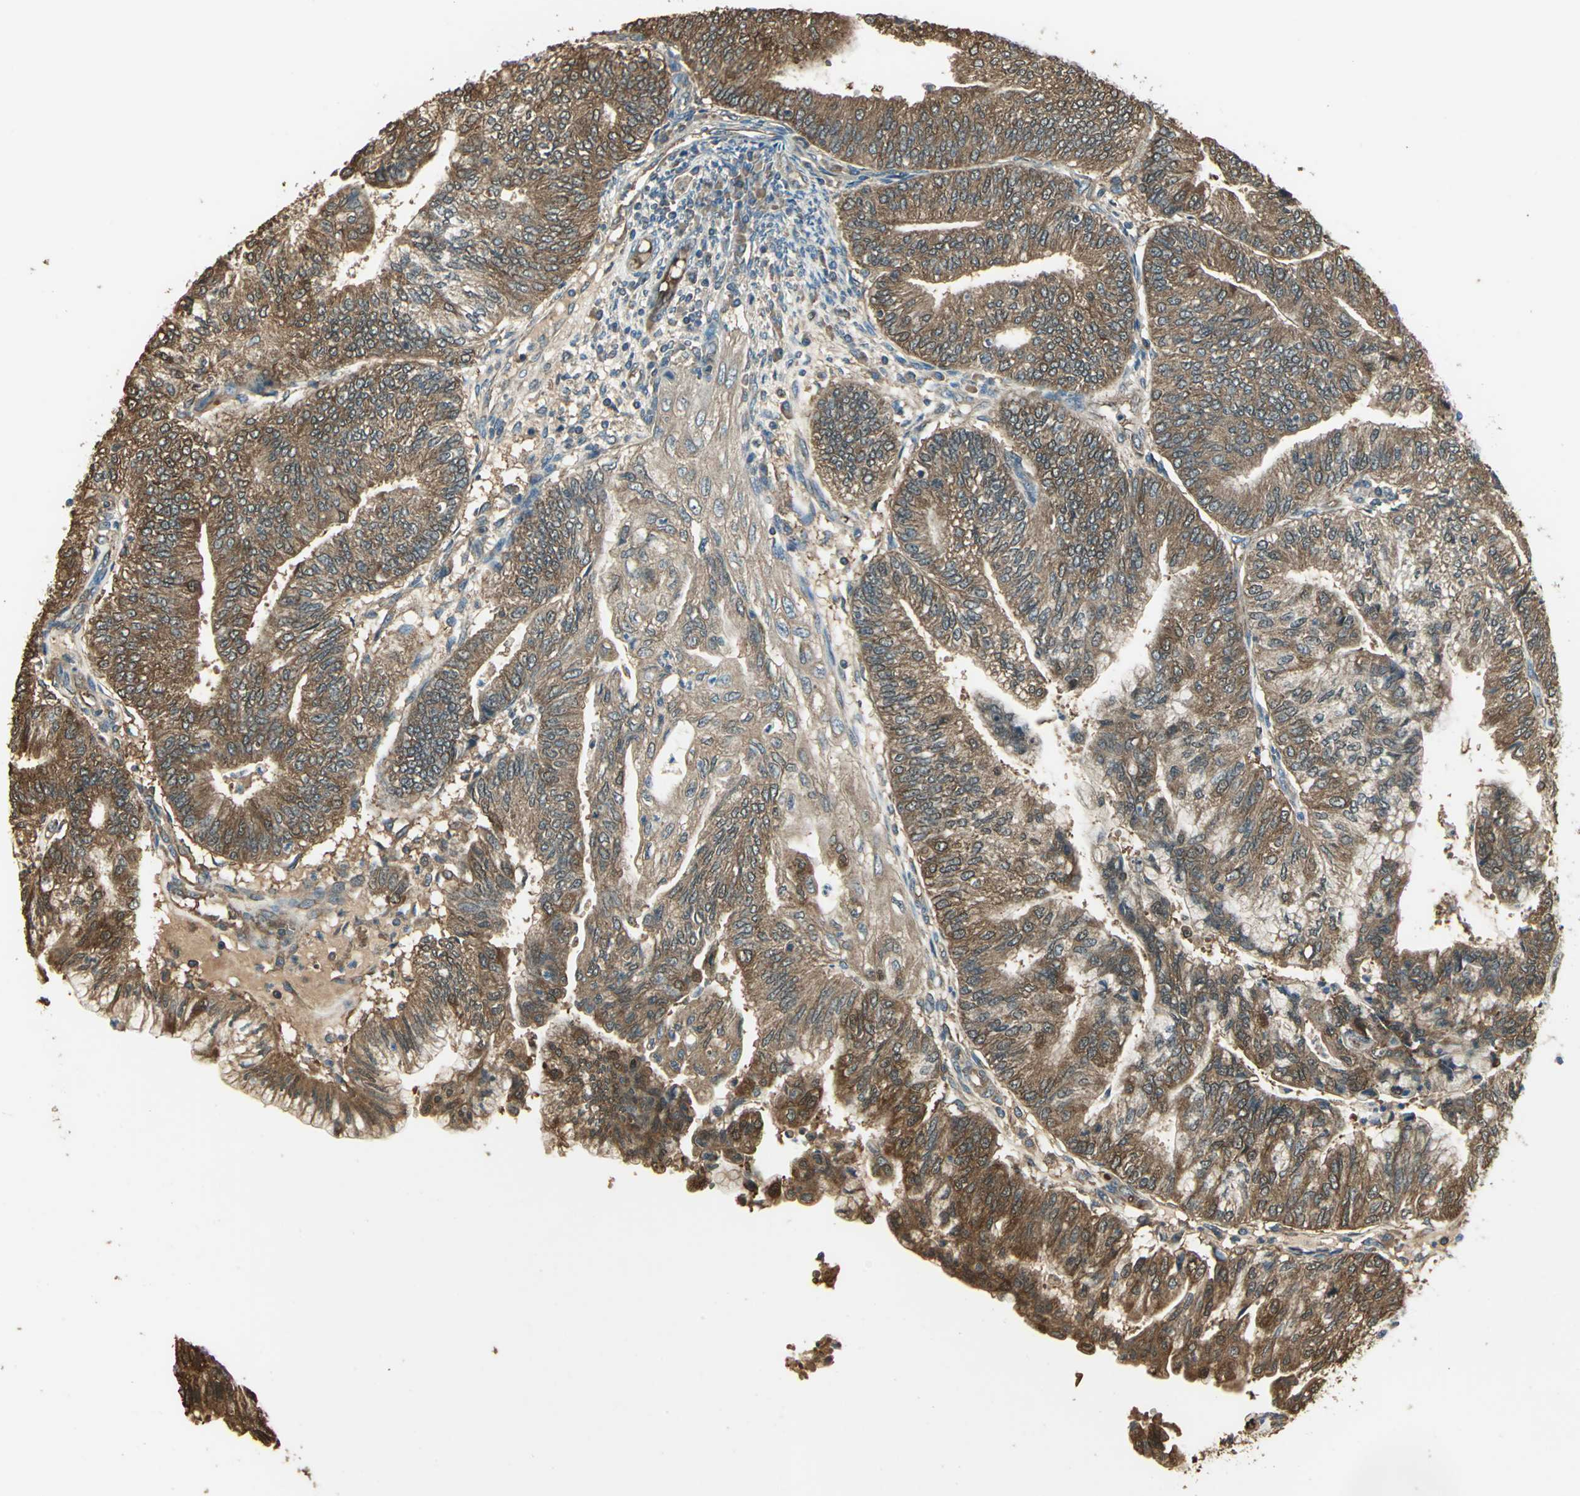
{"staining": {"intensity": "strong", "quantity": ">75%", "location": "cytoplasmic/membranous,nuclear"}, "tissue": "endometrial cancer", "cell_type": "Tumor cells", "image_type": "cancer", "snomed": [{"axis": "morphology", "description": "Adenocarcinoma, NOS"}, {"axis": "topography", "description": "Endometrium"}], "caption": "Immunohistochemistry image of neoplastic tissue: adenocarcinoma (endometrial) stained using immunohistochemistry exhibits high levels of strong protein expression localized specifically in the cytoplasmic/membranous and nuclear of tumor cells, appearing as a cytoplasmic/membranous and nuclear brown color.", "gene": "DDAH1", "patient": {"sex": "female", "age": 59}}